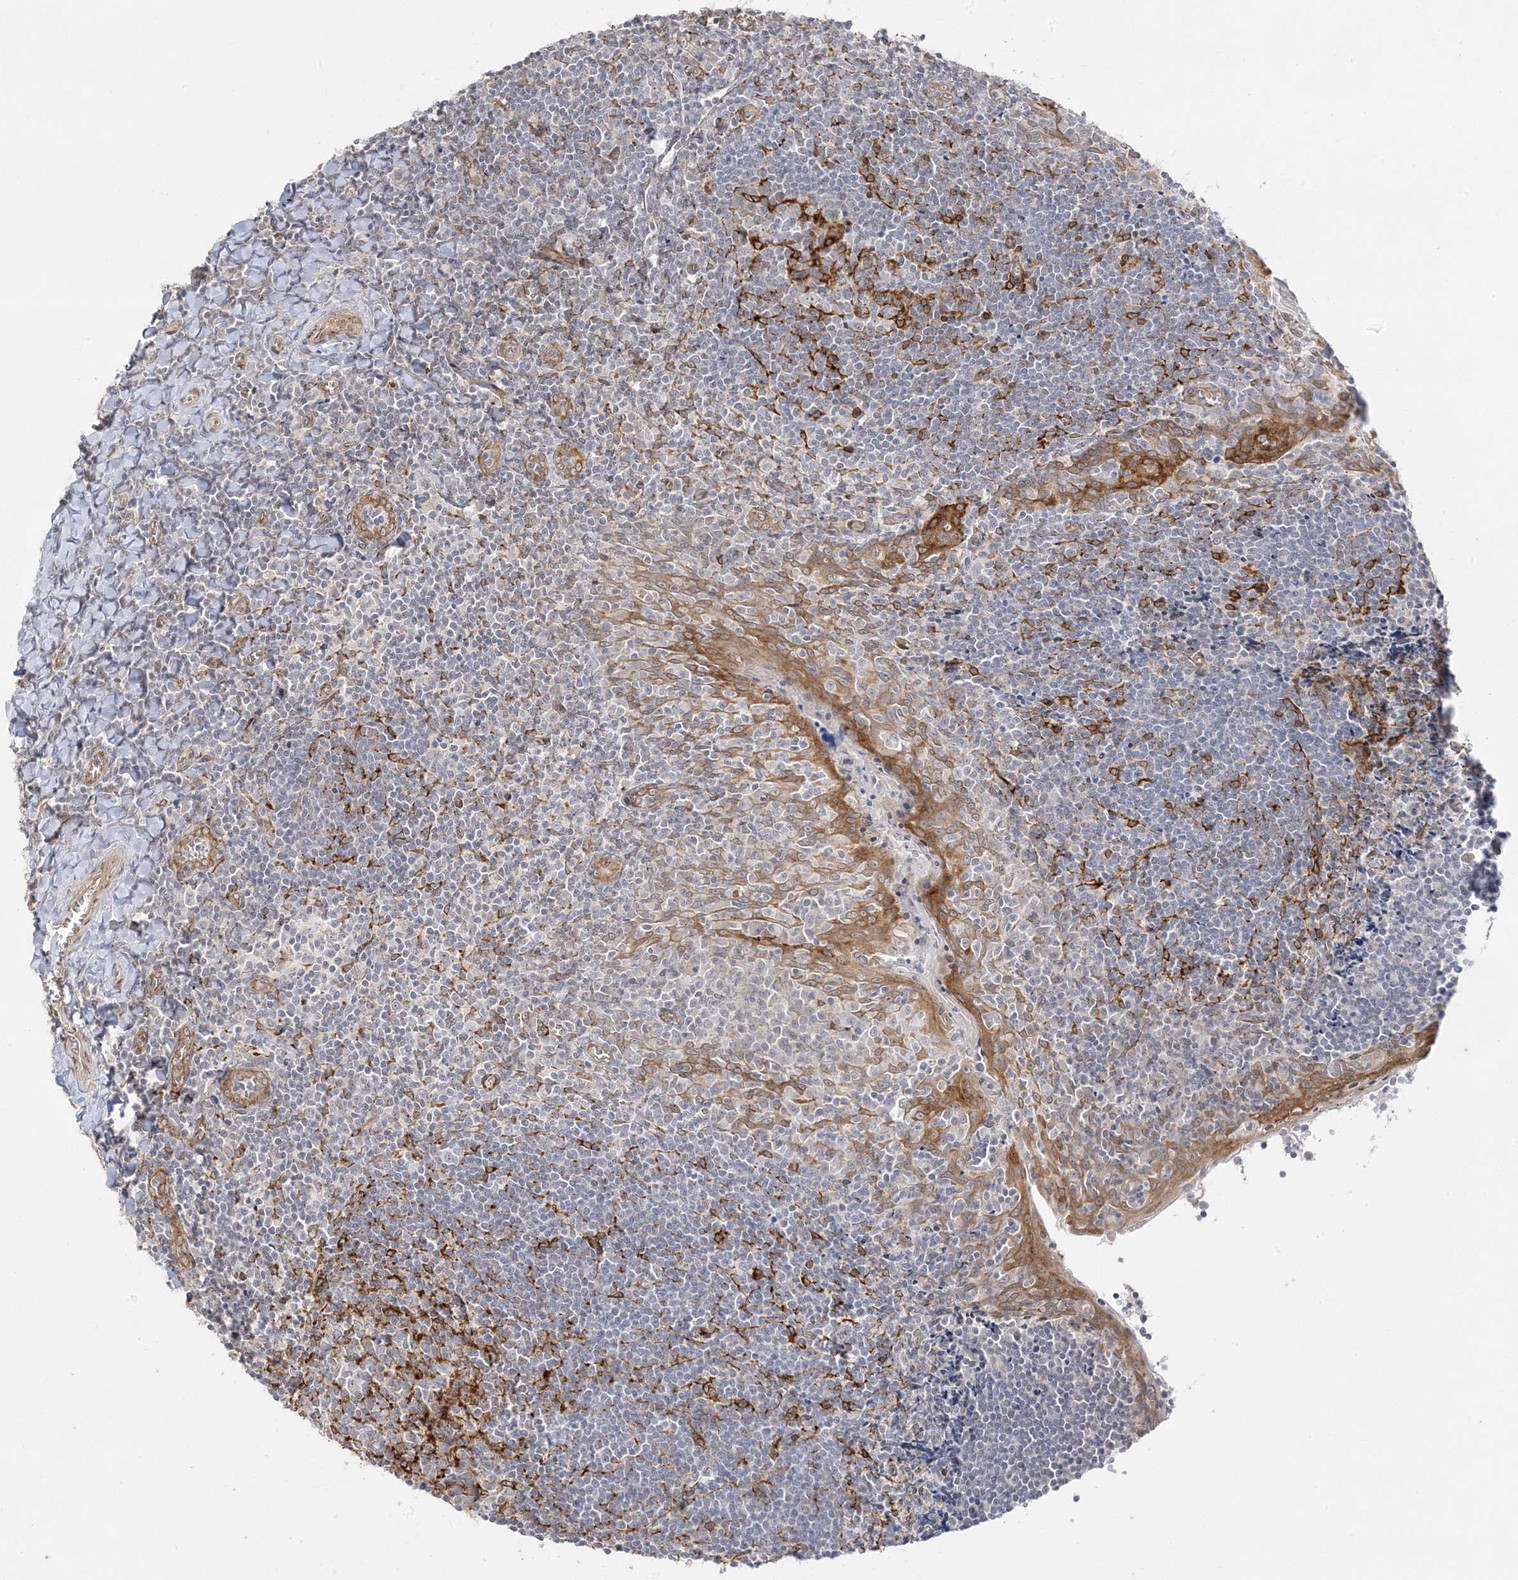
{"staining": {"intensity": "negative", "quantity": "none", "location": "none"}, "tissue": "tonsil", "cell_type": "Germinal center cells", "image_type": "normal", "snomed": [{"axis": "morphology", "description": "Normal tissue, NOS"}, {"axis": "topography", "description": "Tonsil"}], "caption": "DAB (3,3'-diaminobenzidine) immunohistochemical staining of benign human tonsil exhibits no significant positivity in germinal center cells.", "gene": "C2CD2", "patient": {"sex": "male", "age": 27}}